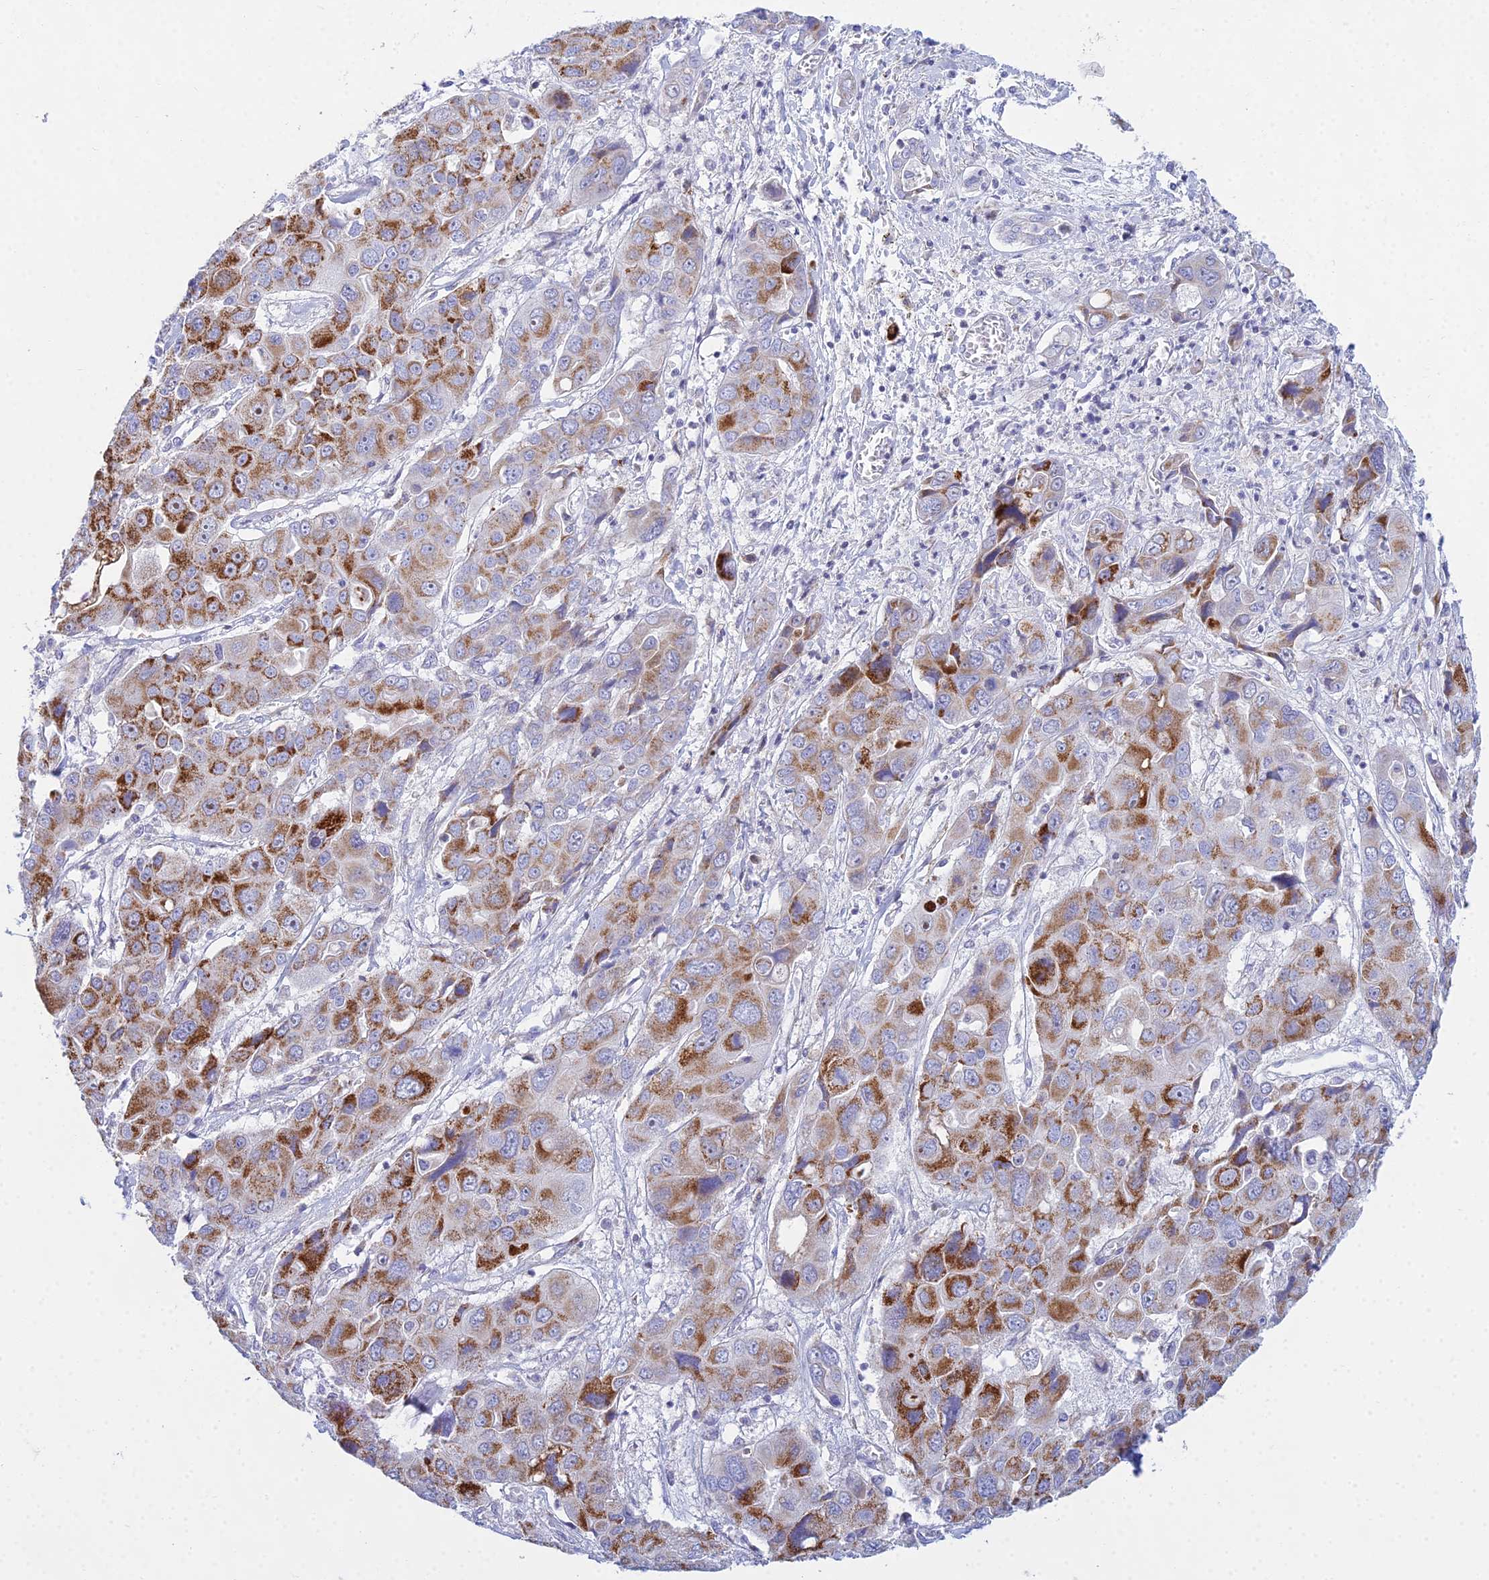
{"staining": {"intensity": "strong", "quantity": "25%-75%", "location": "cytoplasmic/membranous"}, "tissue": "liver cancer", "cell_type": "Tumor cells", "image_type": "cancer", "snomed": [{"axis": "morphology", "description": "Cholangiocarcinoma"}, {"axis": "topography", "description": "Liver"}], "caption": "Cholangiocarcinoma (liver) stained for a protein reveals strong cytoplasmic/membranous positivity in tumor cells.", "gene": "PRR13", "patient": {"sex": "male", "age": 67}}